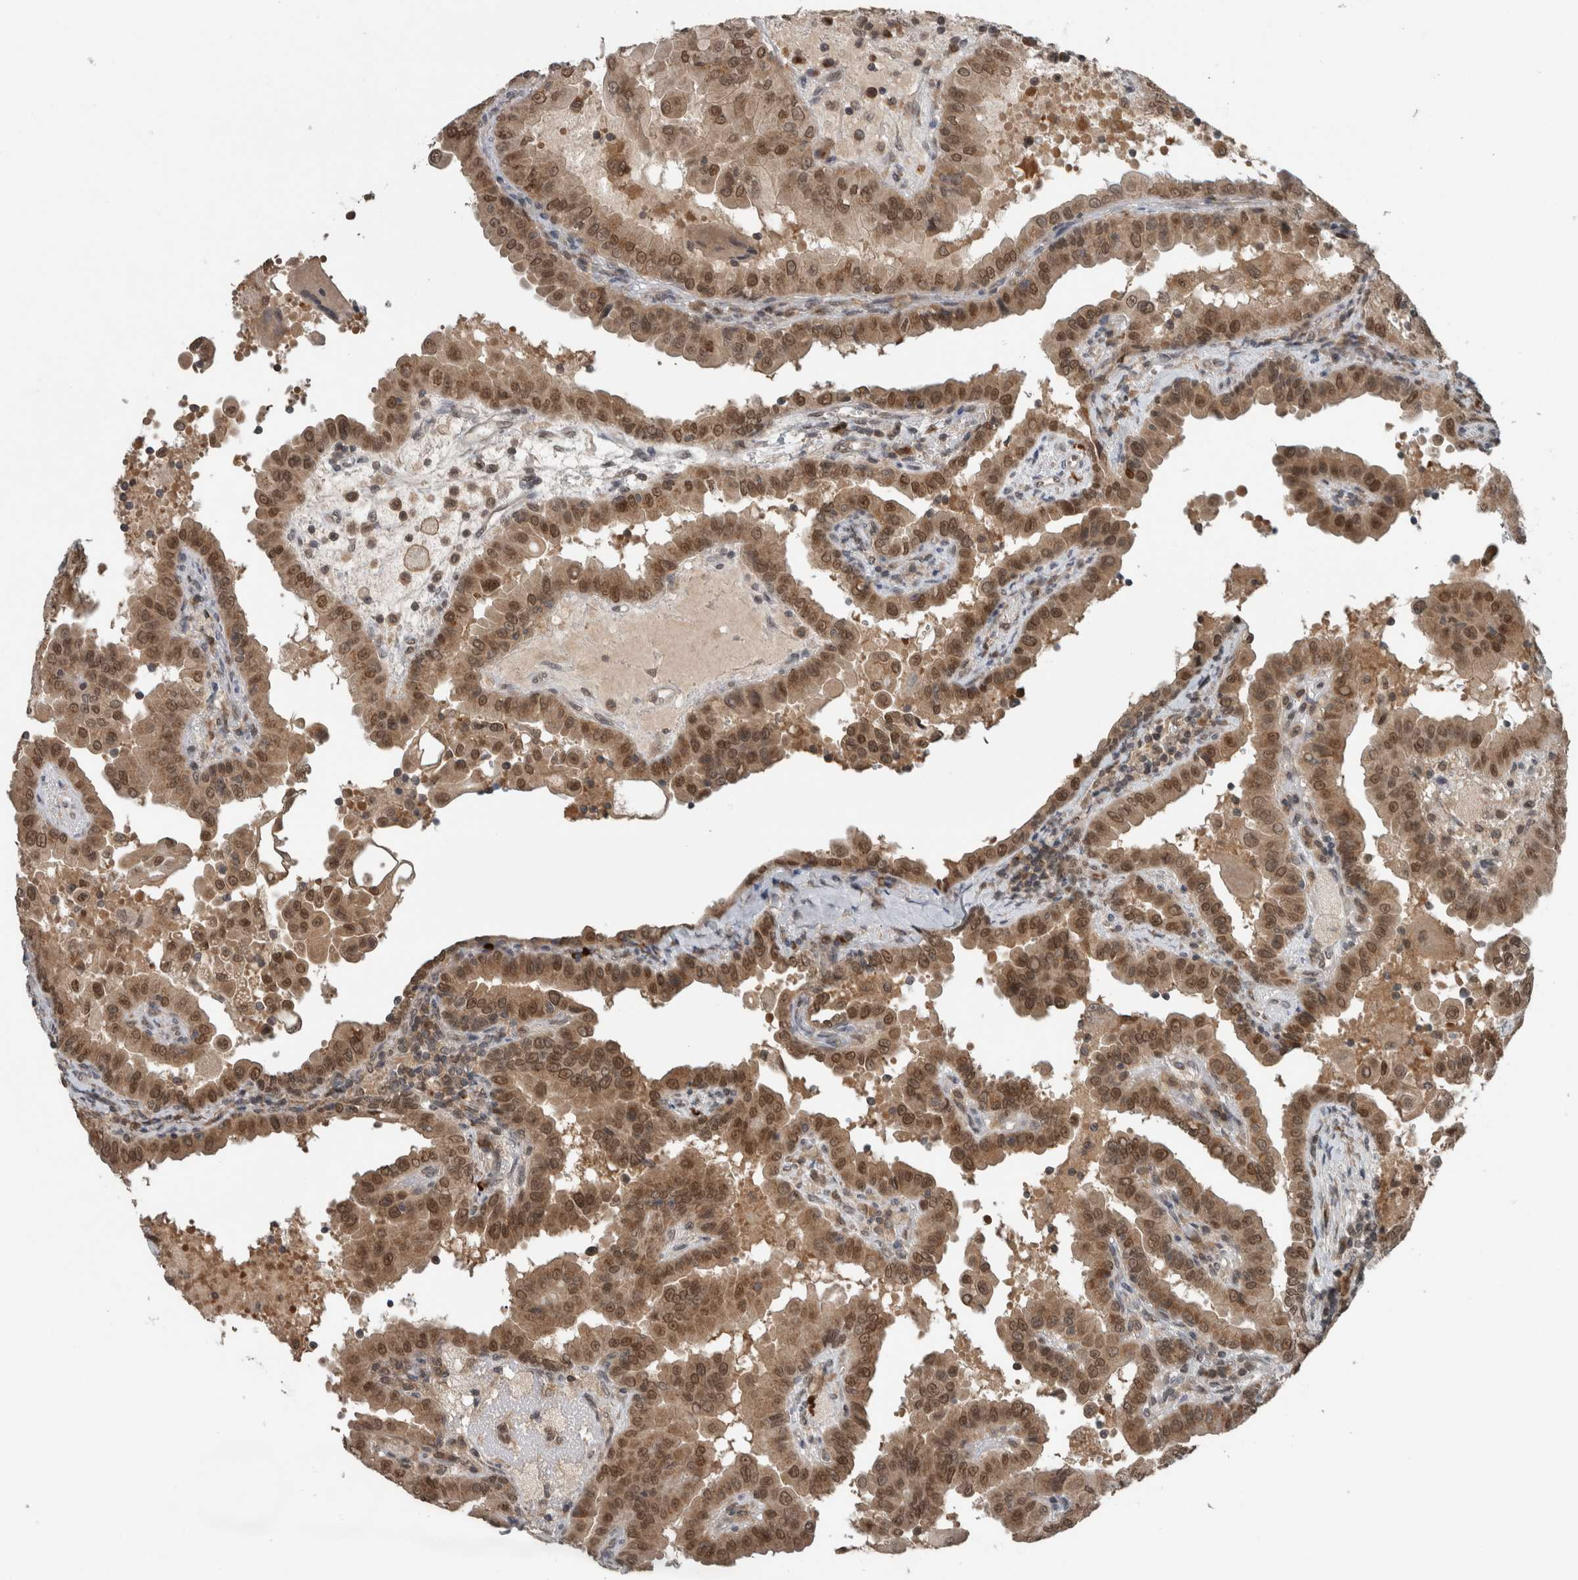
{"staining": {"intensity": "moderate", "quantity": ">75%", "location": "cytoplasmic/membranous,nuclear"}, "tissue": "thyroid cancer", "cell_type": "Tumor cells", "image_type": "cancer", "snomed": [{"axis": "morphology", "description": "Papillary adenocarcinoma, NOS"}, {"axis": "topography", "description": "Thyroid gland"}], "caption": "Papillary adenocarcinoma (thyroid) tissue exhibits moderate cytoplasmic/membranous and nuclear expression in about >75% of tumor cells, visualized by immunohistochemistry. The staining is performed using DAB brown chromogen to label protein expression. The nuclei are counter-stained blue using hematoxylin.", "gene": "SPAG7", "patient": {"sex": "male", "age": 33}}